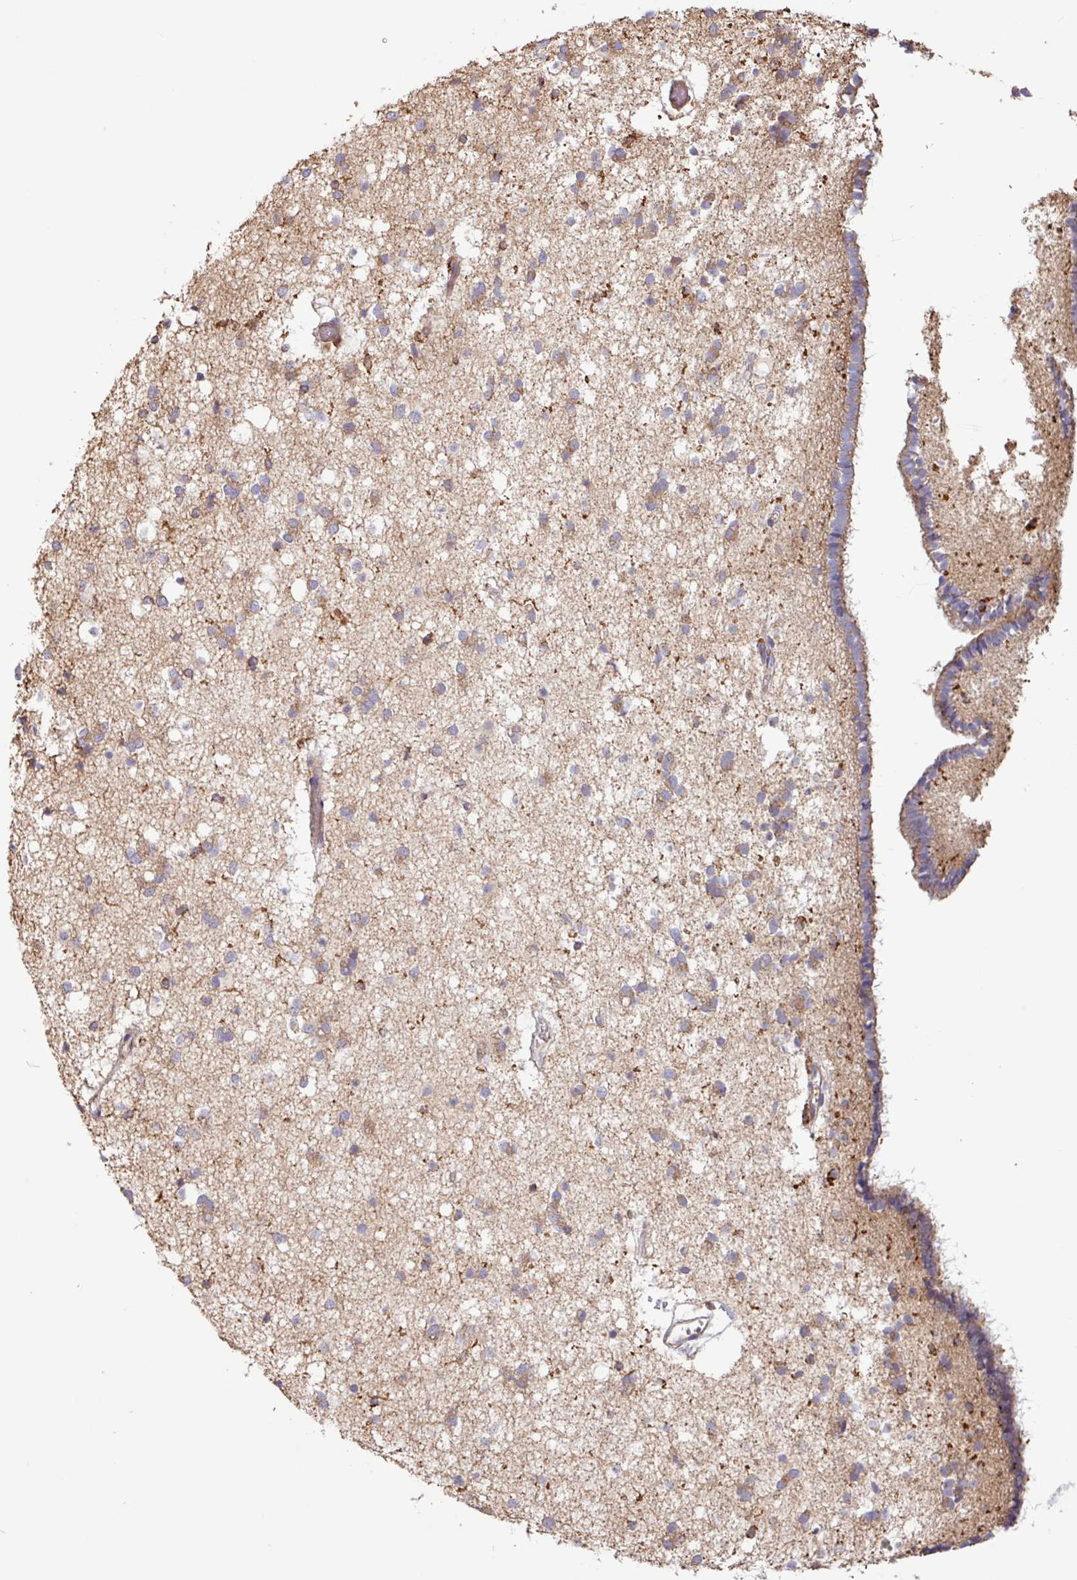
{"staining": {"intensity": "moderate", "quantity": "25%-75%", "location": "cytoplasmic/membranous"}, "tissue": "caudate", "cell_type": "Glial cells", "image_type": "normal", "snomed": [{"axis": "morphology", "description": "Normal tissue, NOS"}, {"axis": "topography", "description": "Lateral ventricle wall"}], "caption": "Caudate stained with DAB immunohistochemistry (IHC) displays medium levels of moderate cytoplasmic/membranous expression in about 25%-75% of glial cells.", "gene": "ACTR3B", "patient": {"sex": "male", "age": 37}}